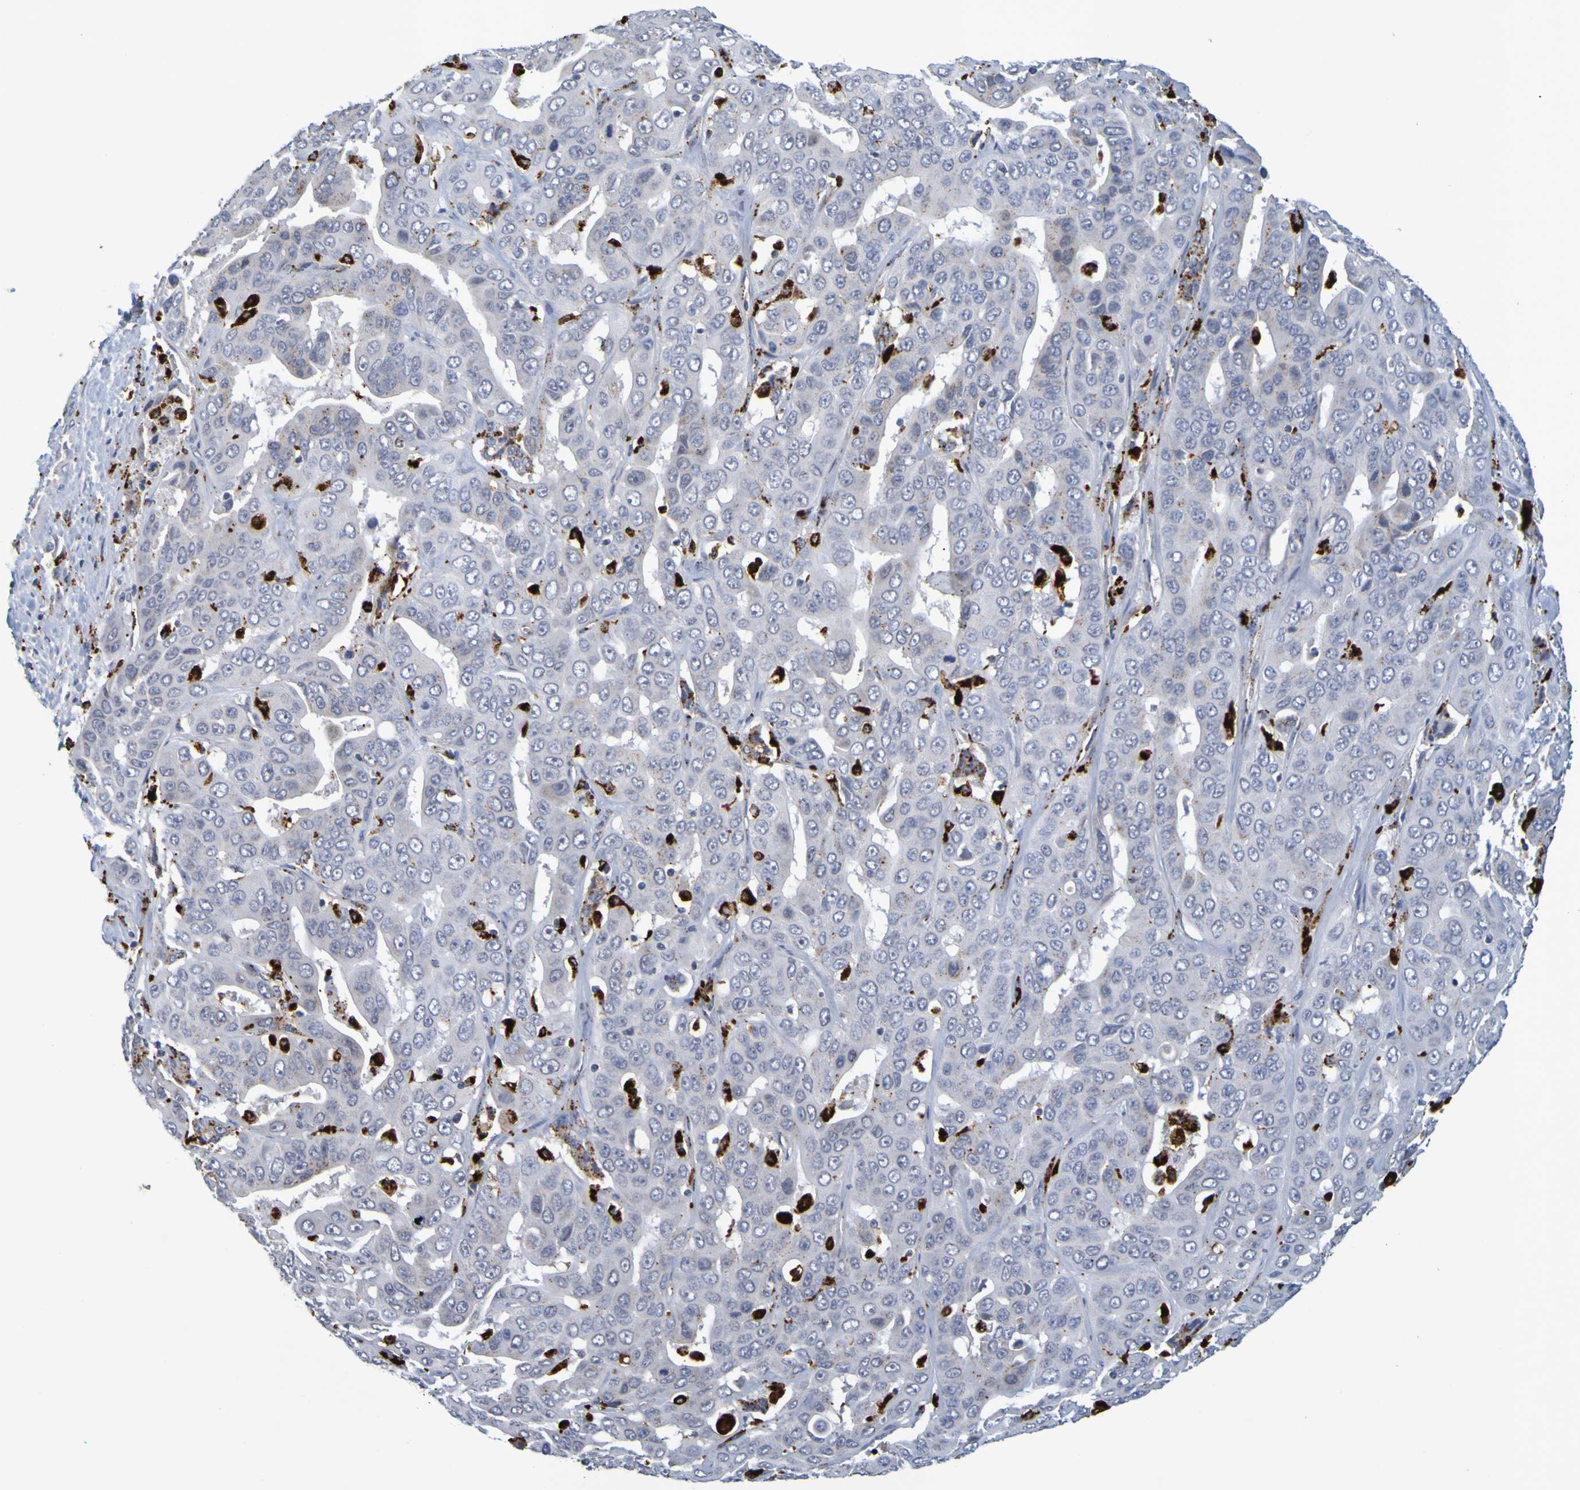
{"staining": {"intensity": "negative", "quantity": "none", "location": "none"}, "tissue": "liver cancer", "cell_type": "Tumor cells", "image_type": "cancer", "snomed": [{"axis": "morphology", "description": "Cholangiocarcinoma"}, {"axis": "topography", "description": "Liver"}], "caption": "The immunohistochemistry (IHC) photomicrograph has no significant expression in tumor cells of liver cholangiocarcinoma tissue.", "gene": "TPH1", "patient": {"sex": "female", "age": 52}}